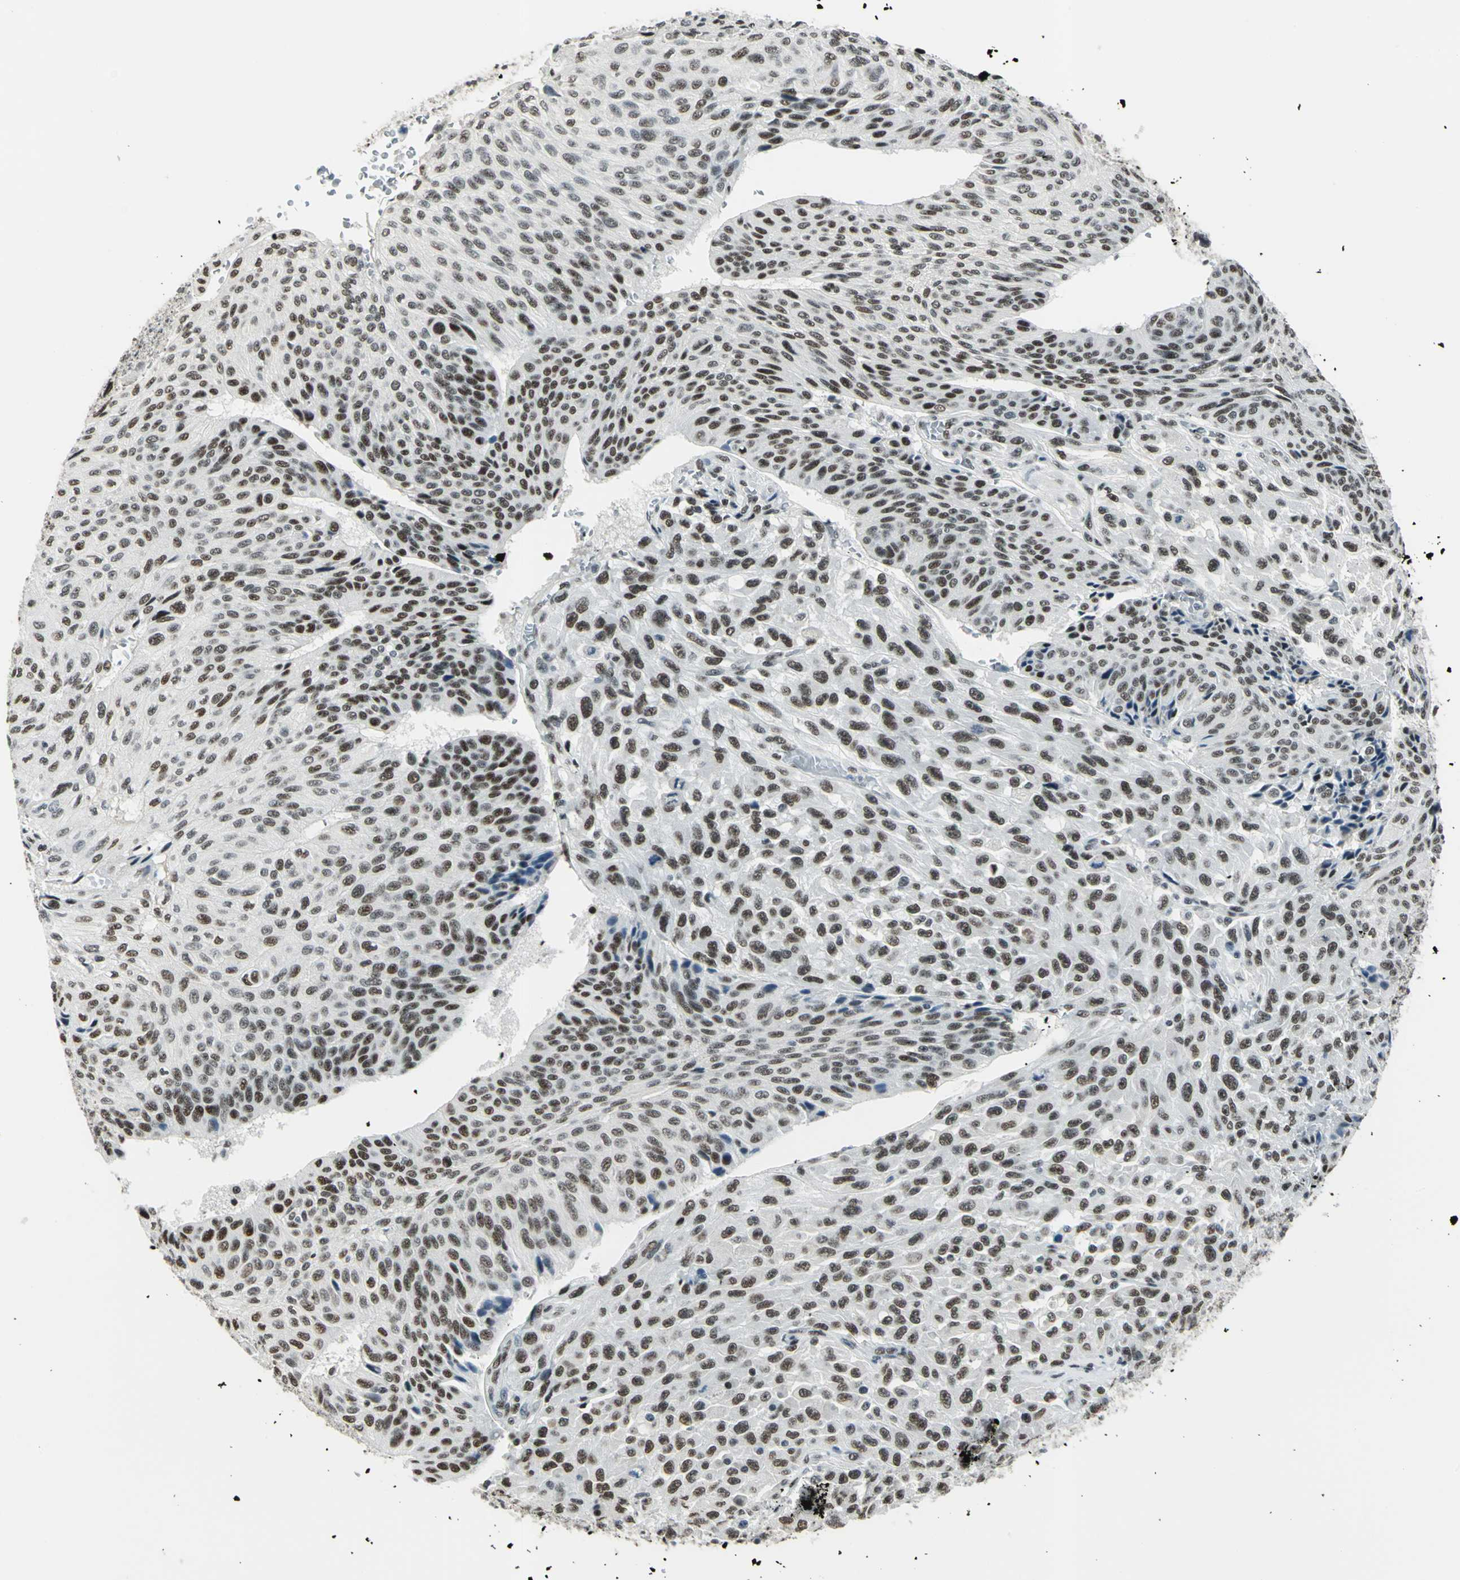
{"staining": {"intensity": "strong", "quantity": ">75%", "location": "nuclear"}, "tissue": "urothelial cancer", "cell_type": "Tumor cells", "image_type": "cancer", "snomed": [{"axis": "morphology", "description": "Urothelial carcinoma, High grade"}, {"axis": "topography", "description": "Urinary bladder"}], "caption": "Strong nuclear expression is seen in about >75% of tumor cells in high-grade urothelial carcinoma.", "gene": "KAT6B", "patient": {"sex": "male", "age": 66}}